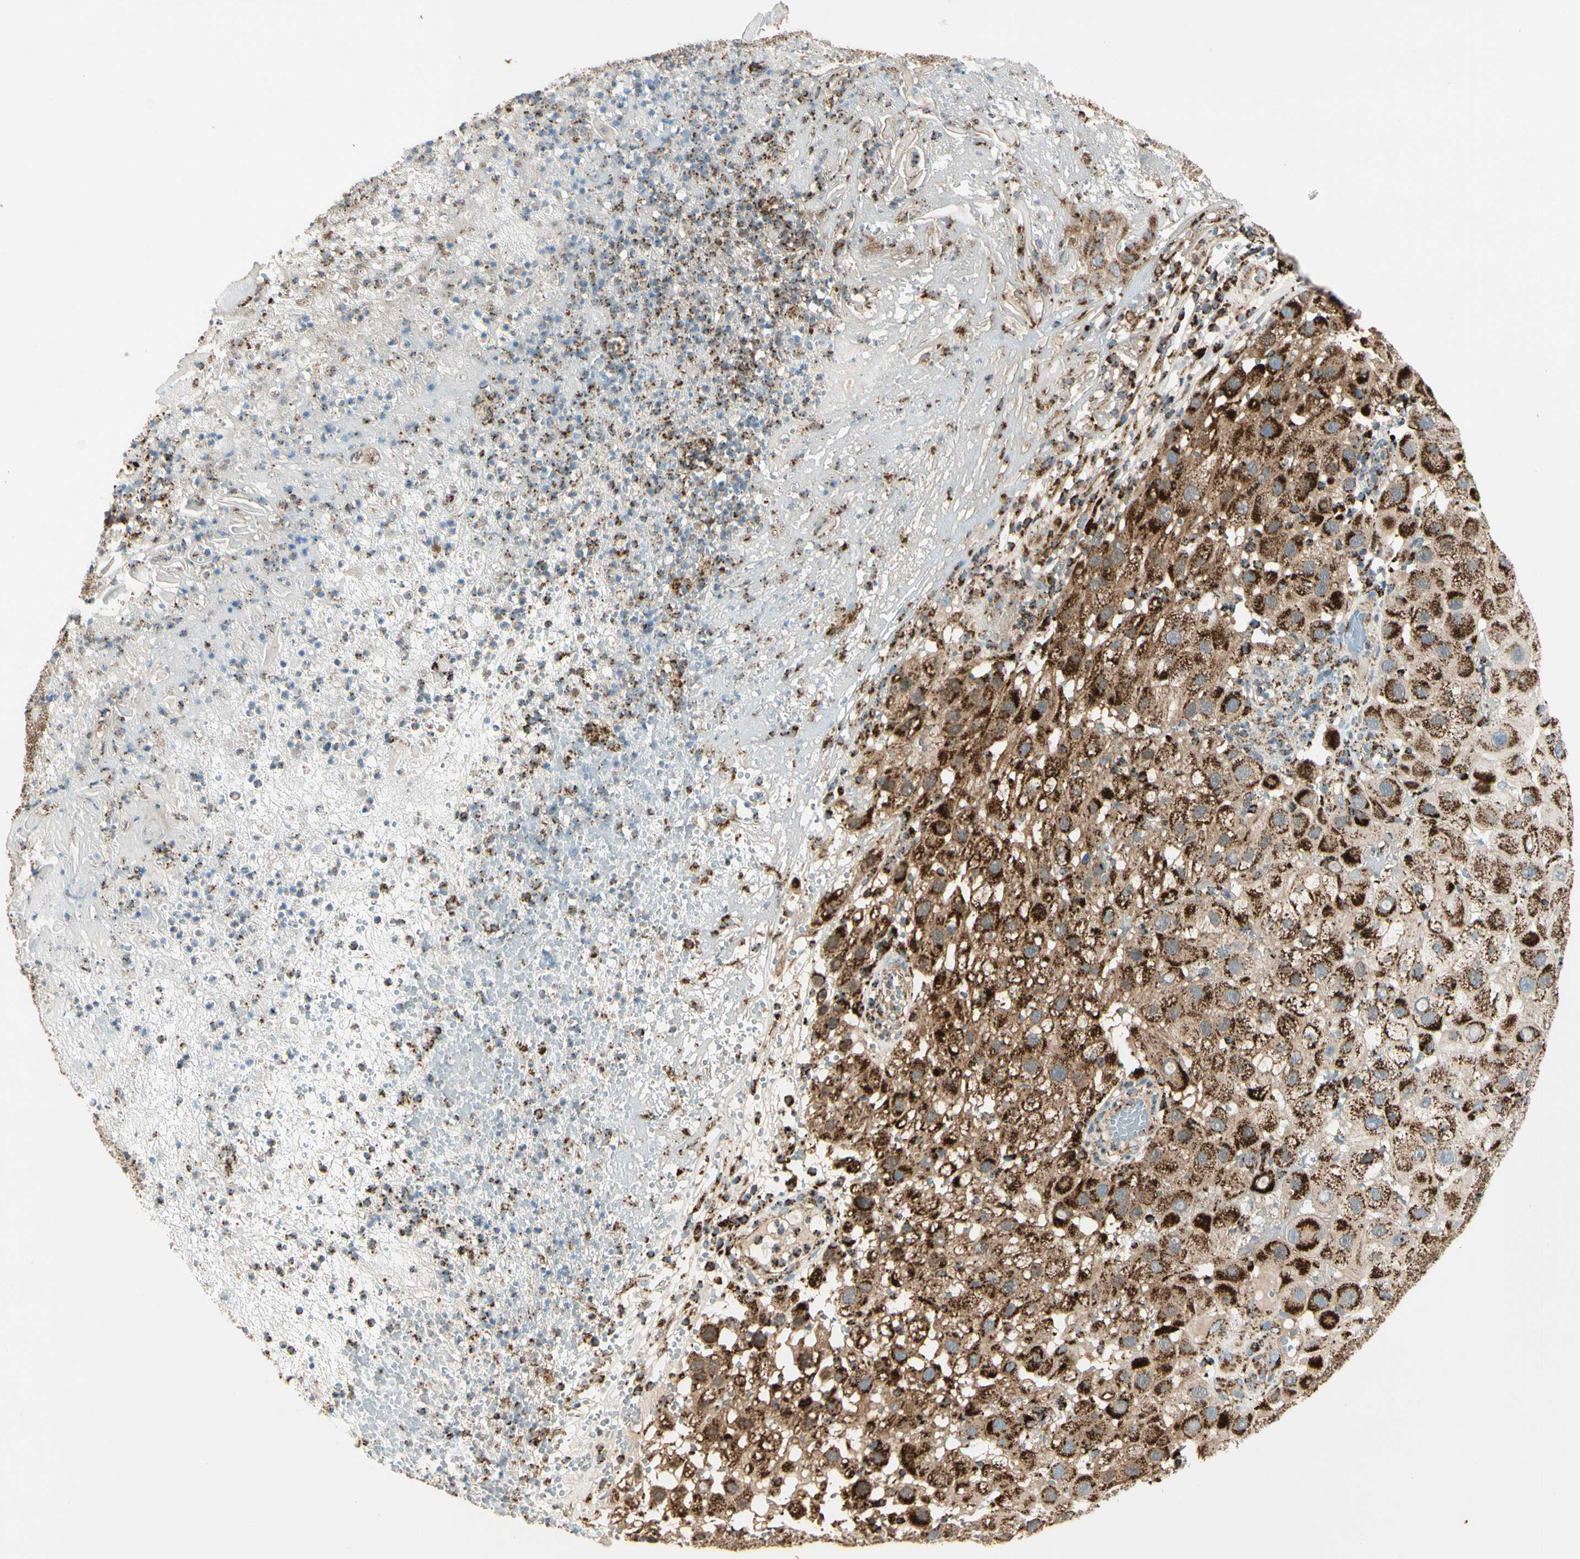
{"staining": {"intensity": "strong", "quantity": ">75%", "location": "cytoplasmic/membranous"}, "tissue": "melanoma", "cell_type": "Tumor cells", "image_type": "cancer", "snomed": [{"axis": "morphology", "description": "Malignant melanoma, NOS"}, {"axis": "topography", "description": "Skin"}], "caption": "Immunohistochemistry histopathology image of human melanoma stained for a protein (brown), which reveals high levels of strong cytoplasmic/membranous expression in about >75% of tumor cells.", "gene": "ME2", "patient": {"sex": "female", "age": 81}}